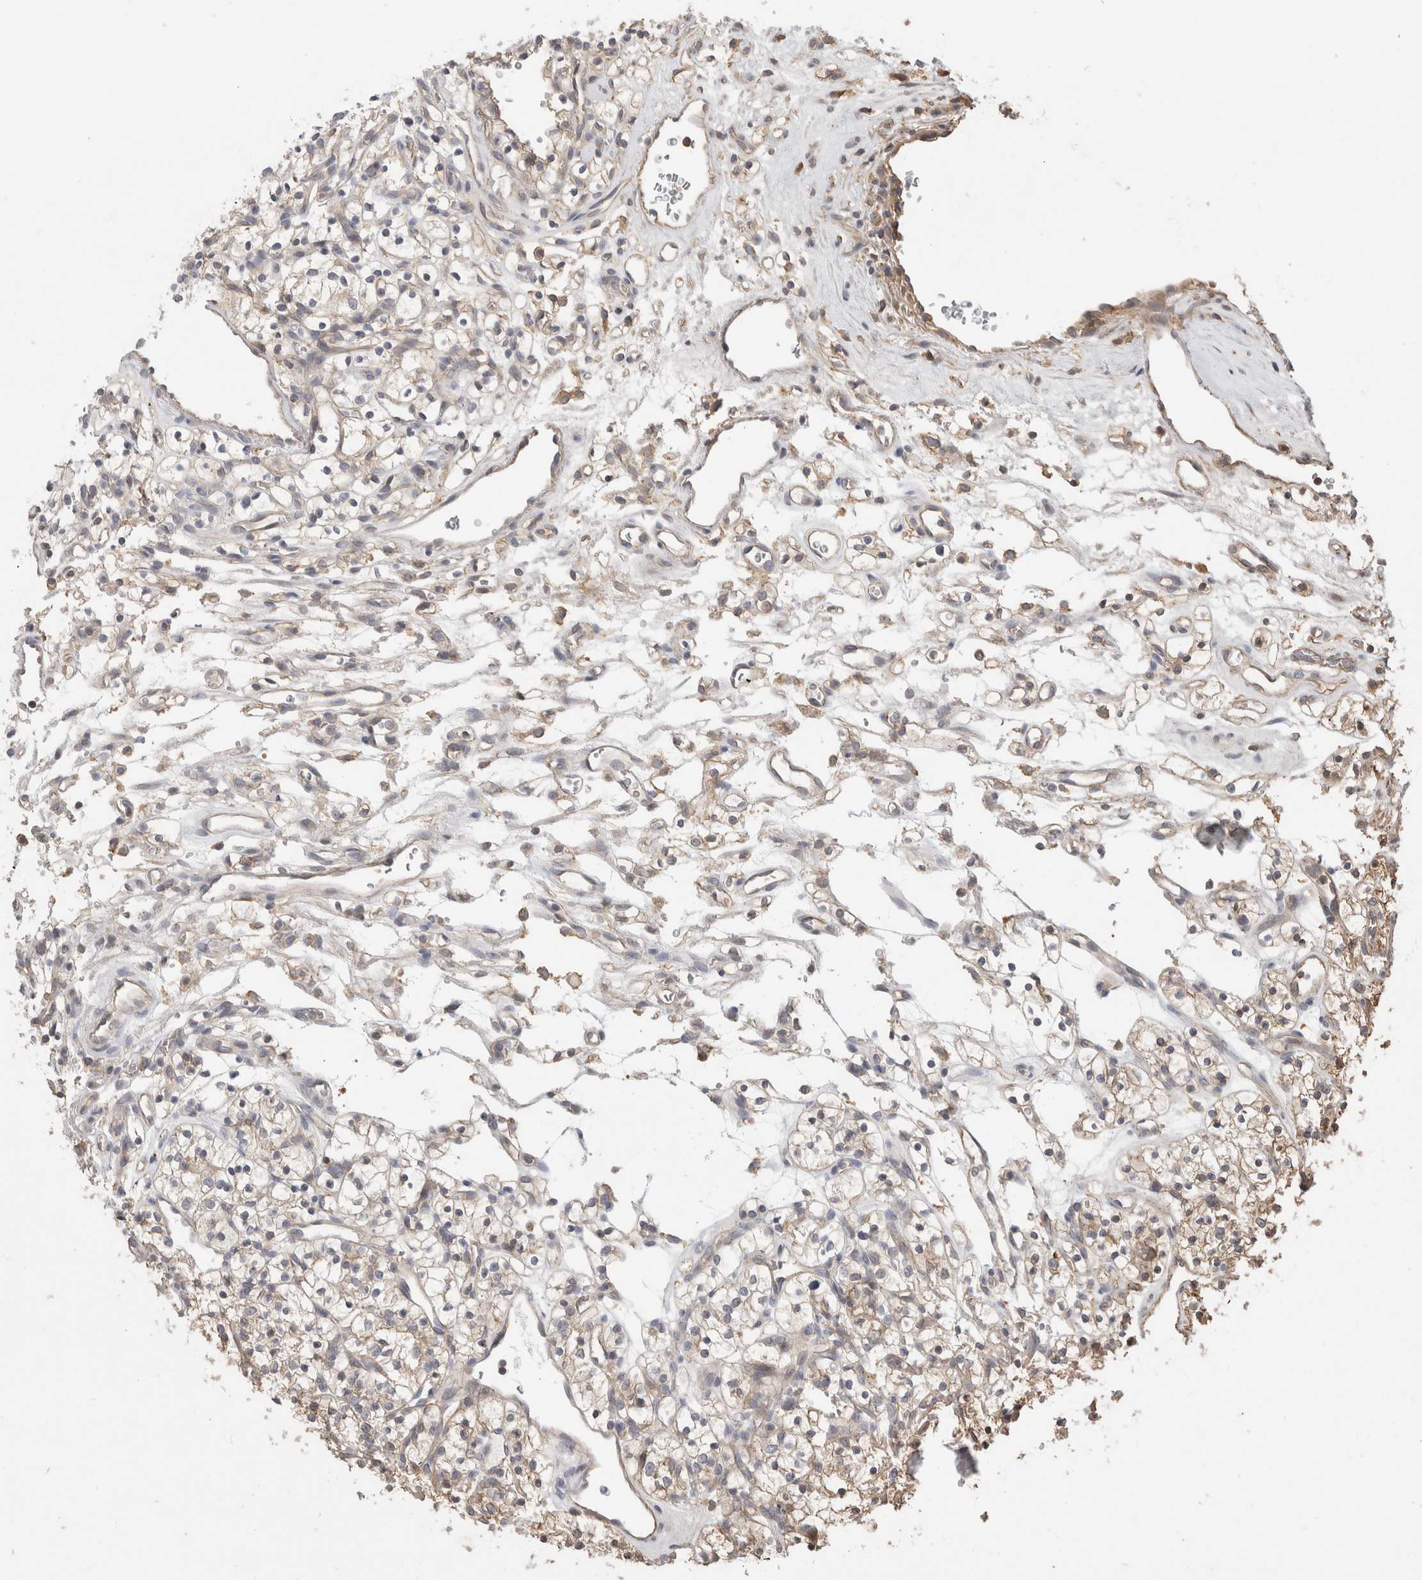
{"staining": {"intensity": "weak", "quantity": "25%-75%", "location": "cytoplasmic/membranous"}, "tissue": "renal cancer", "cell_type": "Tumor cells", "image_type": "cancer", "snomed": [{"axis": "morphology", "description": "Adenocarcinoma, NOS"}, {"axis": "topography", "description": "Kidney"}], "caption": "A brown stain highlights weak cytoplasmic/membranous expression of a protein in renal cancer (adenocarcinoma) tumor cells.", "gene": "IMMP2L", "patient": {"sex": "female", "age": 57}}